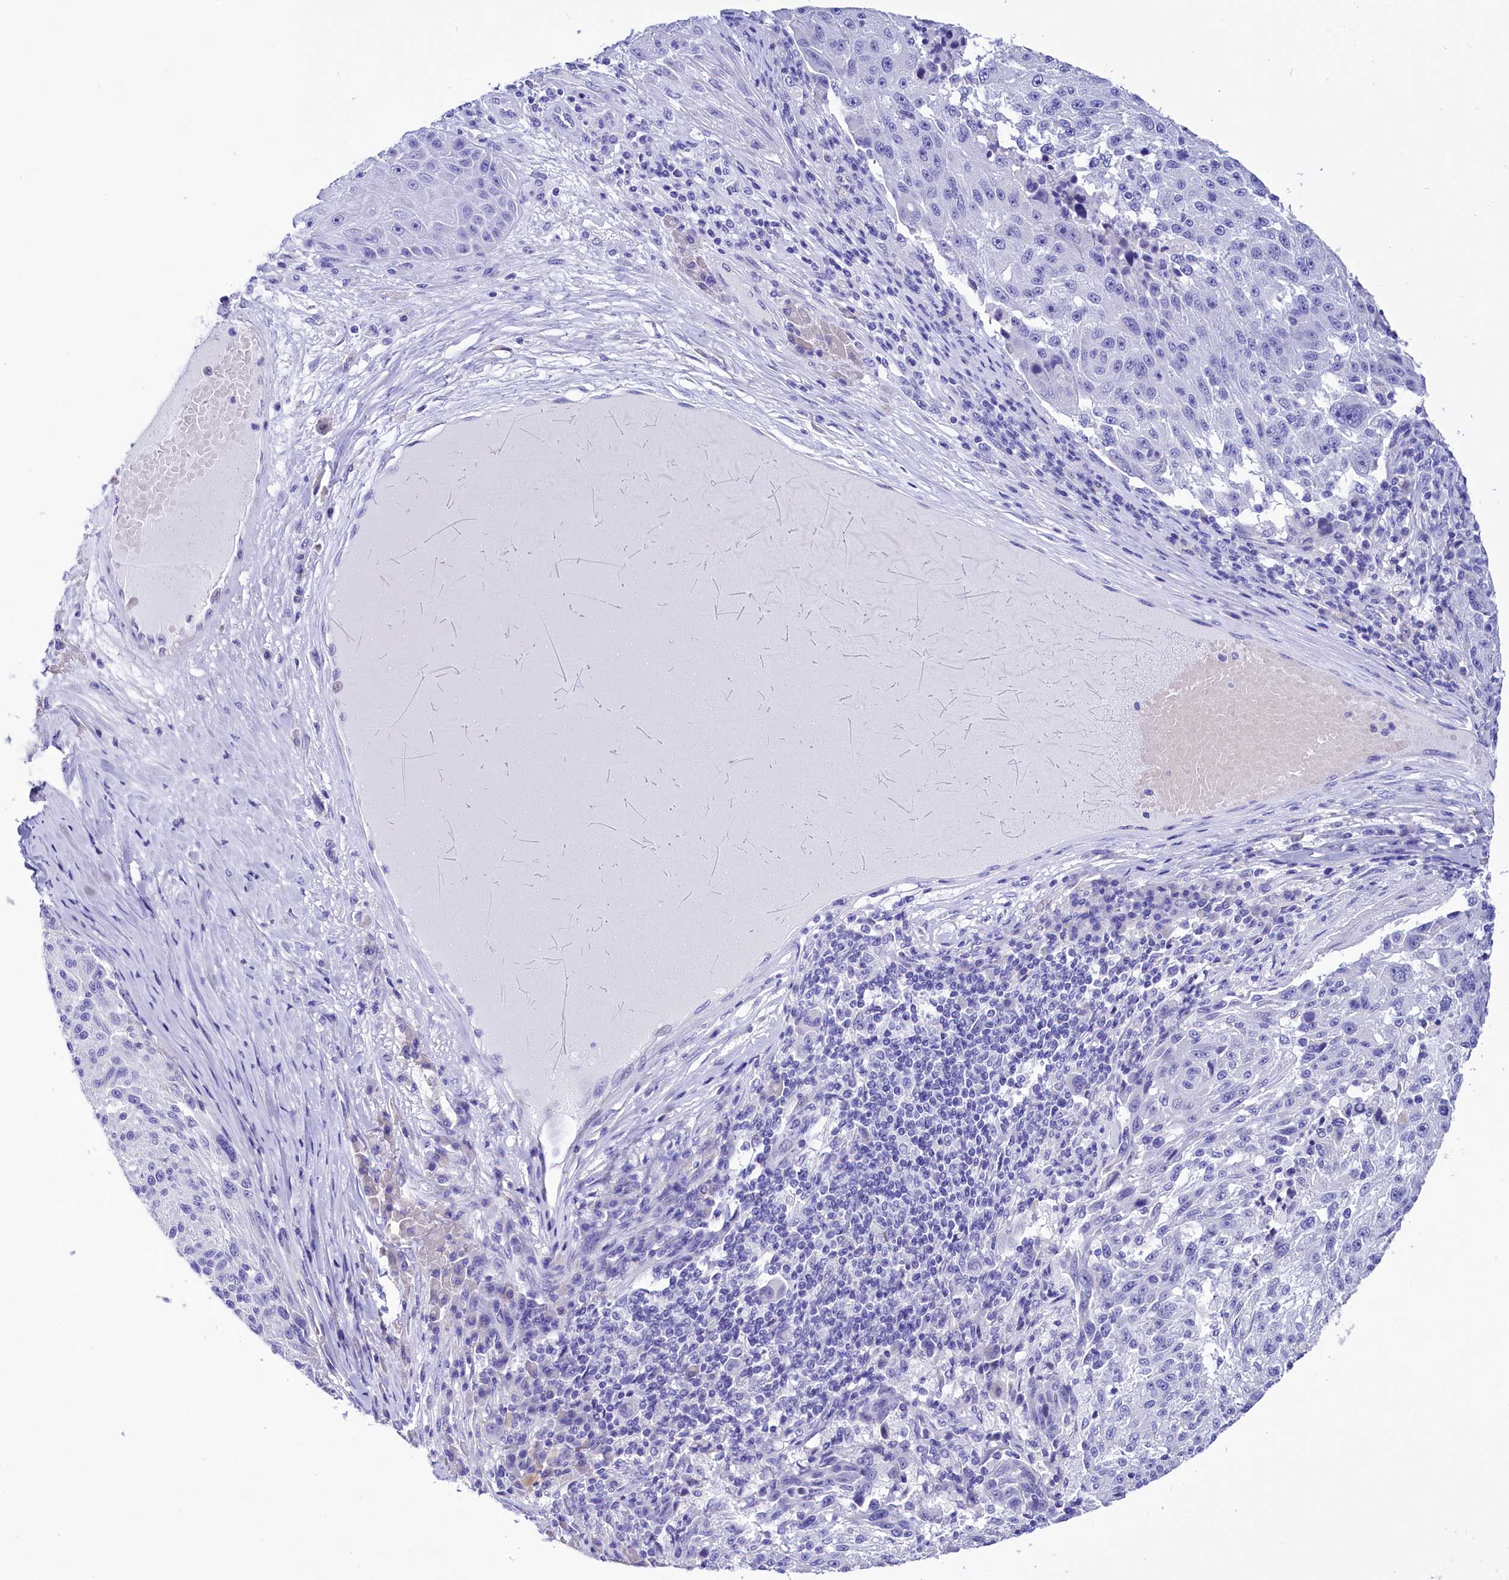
{"staining": {"intensity": "negative", "quantity": "none", "location": "none"}, "tissue": "melanoma", "cell_type": "Tumor cells", "image_type": "cancer", "snomed": [{"axis": "morphology", "description": "Malignant melanoma, NOS"}, {"axis": "topography", "description": "Skin"}], "caption": "High power microscopy image of an IHC micrograph of melanoma, revealing no significant staining in tumor cells.", "gene": "TTC36", "patient": {"sex": "male", "age": 53}}